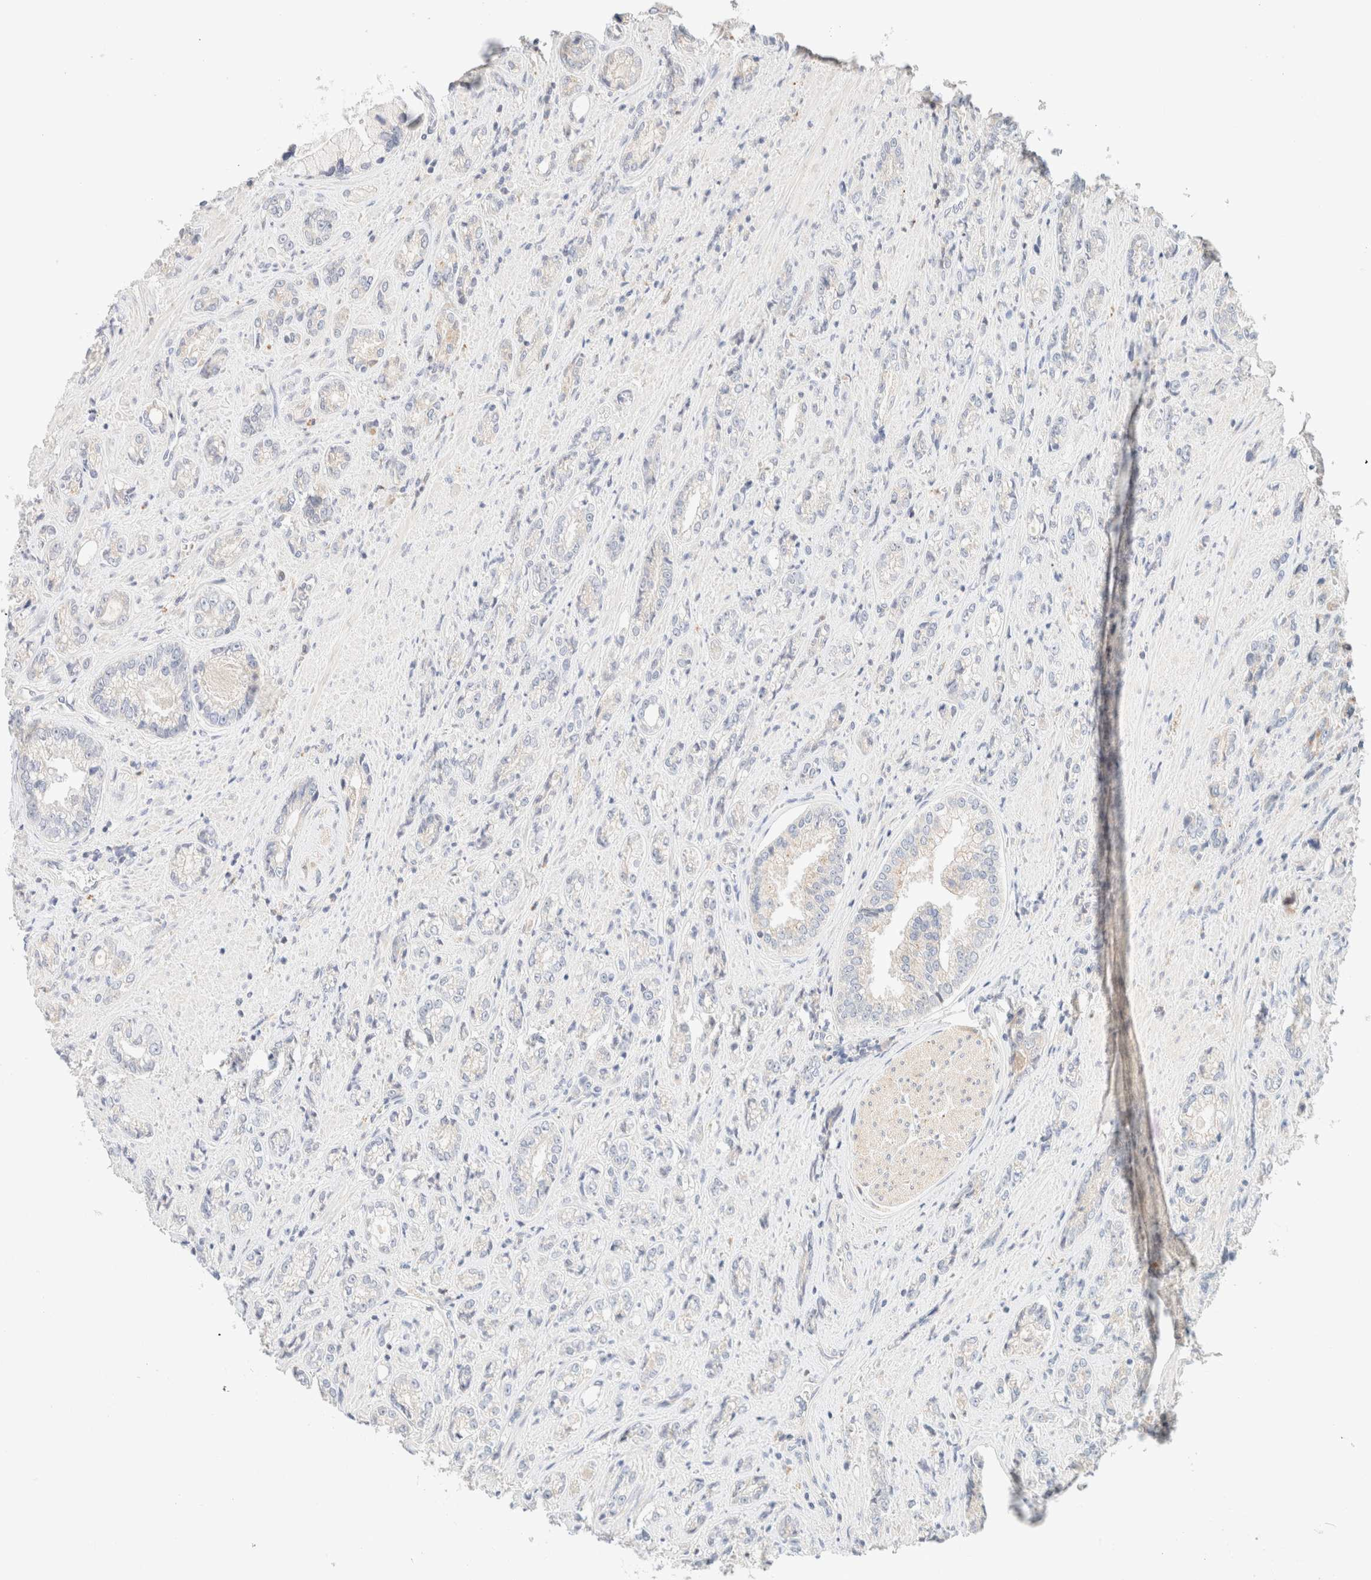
{"staining": {"intensity": "negative", "quantity": "none", "location": "none"}, "tissue": "prostate cancer", "cell_type": "Tumor cells", "image_type": "cancer", "snomed": [{"axis": "morphology", "description": "Adenocarcinoma, High grade"}, {"axis": "topography", "description": "Prostate"}], "caption": "Immunohistochemistry (IHC) histopathology image of neoplastic tissue: prostate cancer (adenocarcinoma (high-grade)) stained with DAB (3,3'-diaminobenzidine) demonstrates no significant protein staining in tumor cells. The staining is performed using DAB (3,3'-diaminobenzidine) brown chromogen with nuclei counter-stained in using hematoxylin.", "gene": "SARM1", "patient": {"sex": "male", "age": 61}}